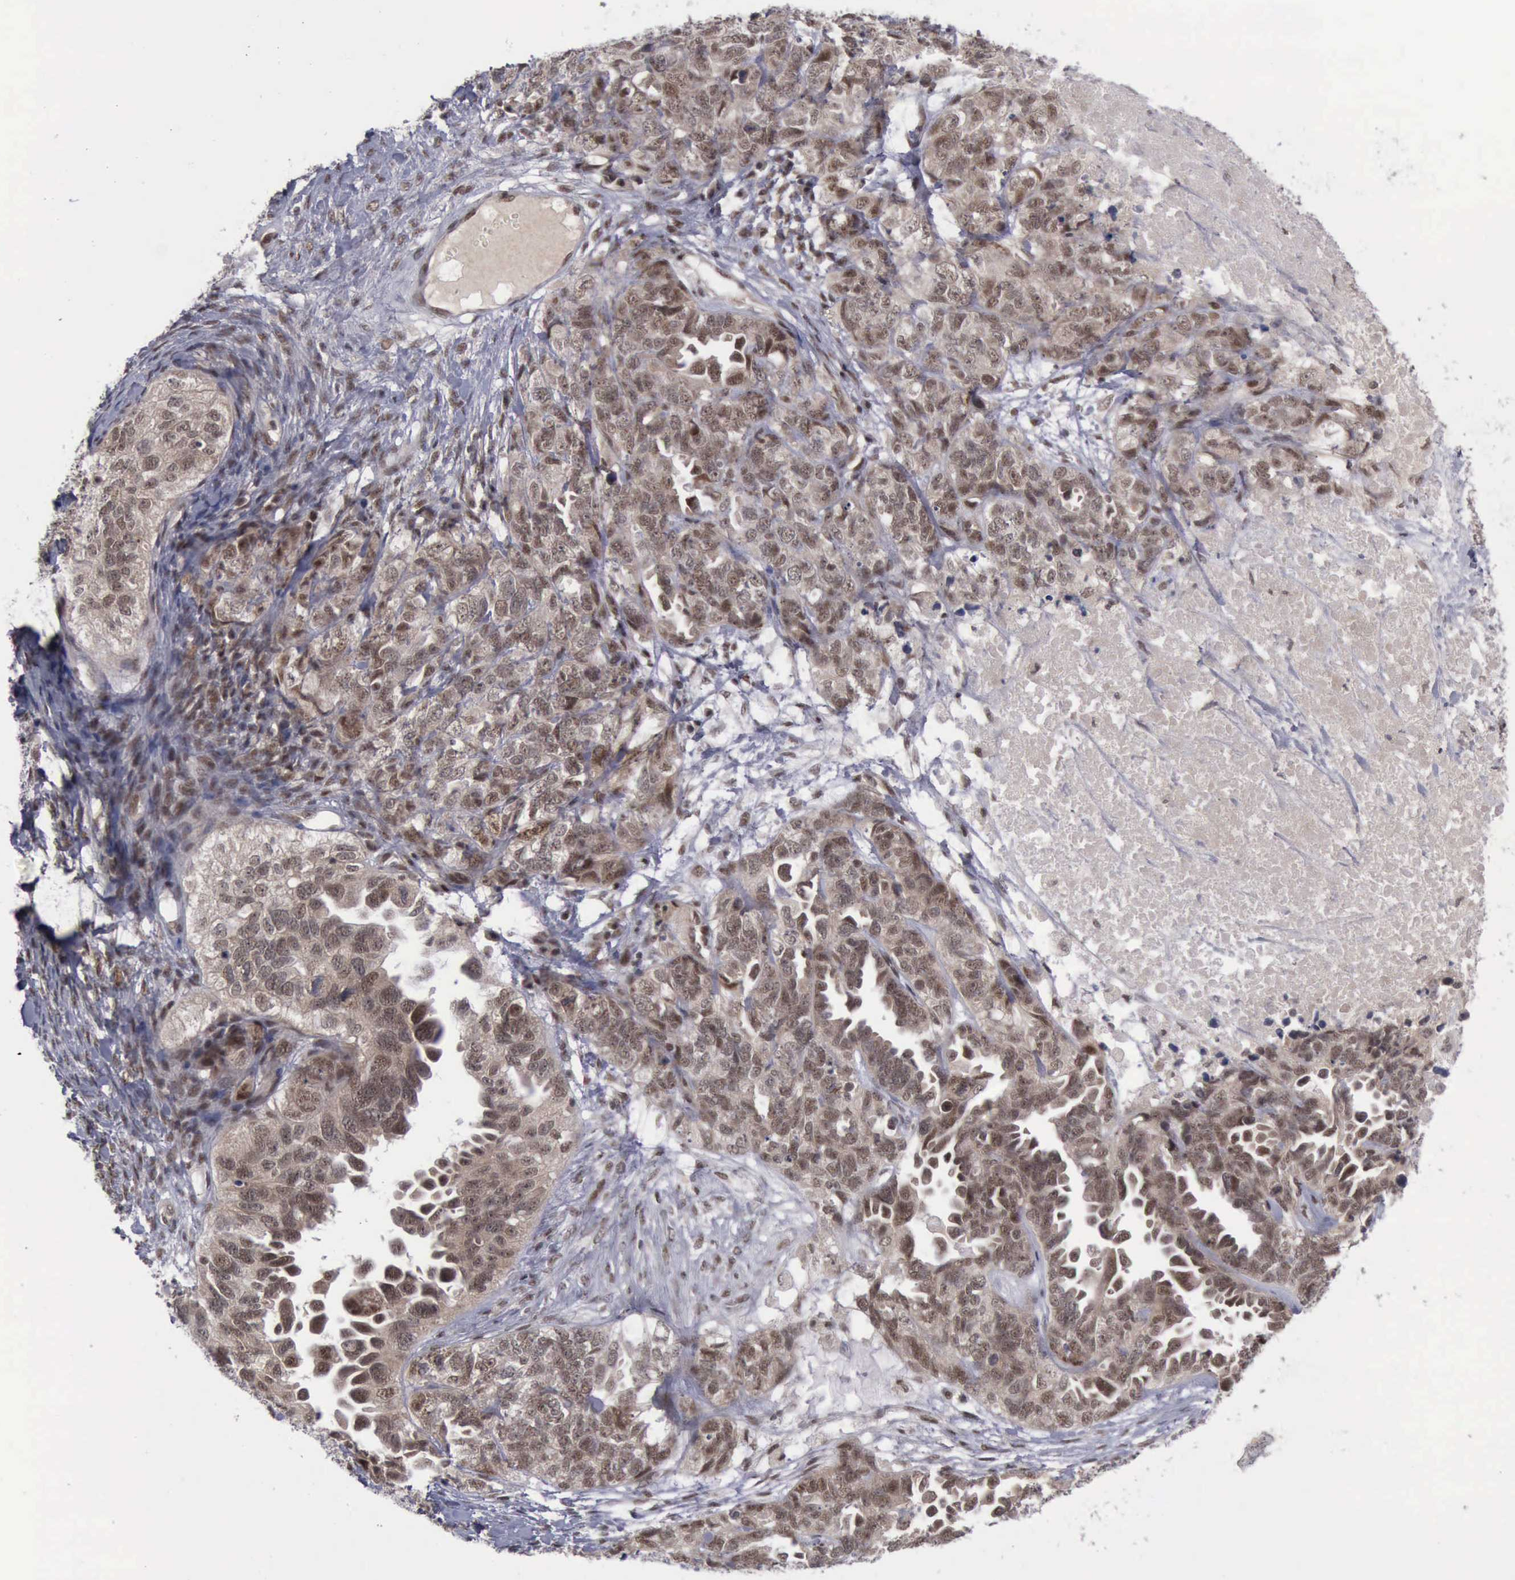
{"staining": {"intensity": "strong", "quantity": ">75%", "location": "cytoplasmic/membranous,nuclear"}, "tissue": "ovarian cancer", "cell_type": "Tumor cells", "image_type": "cancer", "snomed": [{"axis": "morphology", "description": "Cystadenocarcinoma, serous, NOS"}, {"axis": "topography", "description": "Ovary"}], "caption": "IHC micrograph of ovarian cancer stained for a protein (brown), which demonstrates high levels of strong cytoplasmic/membranous and nuclear staining in approximately >75% of tumor cells.", "gene": "ATM", "patient": {"sex": "female", "age": 82}}